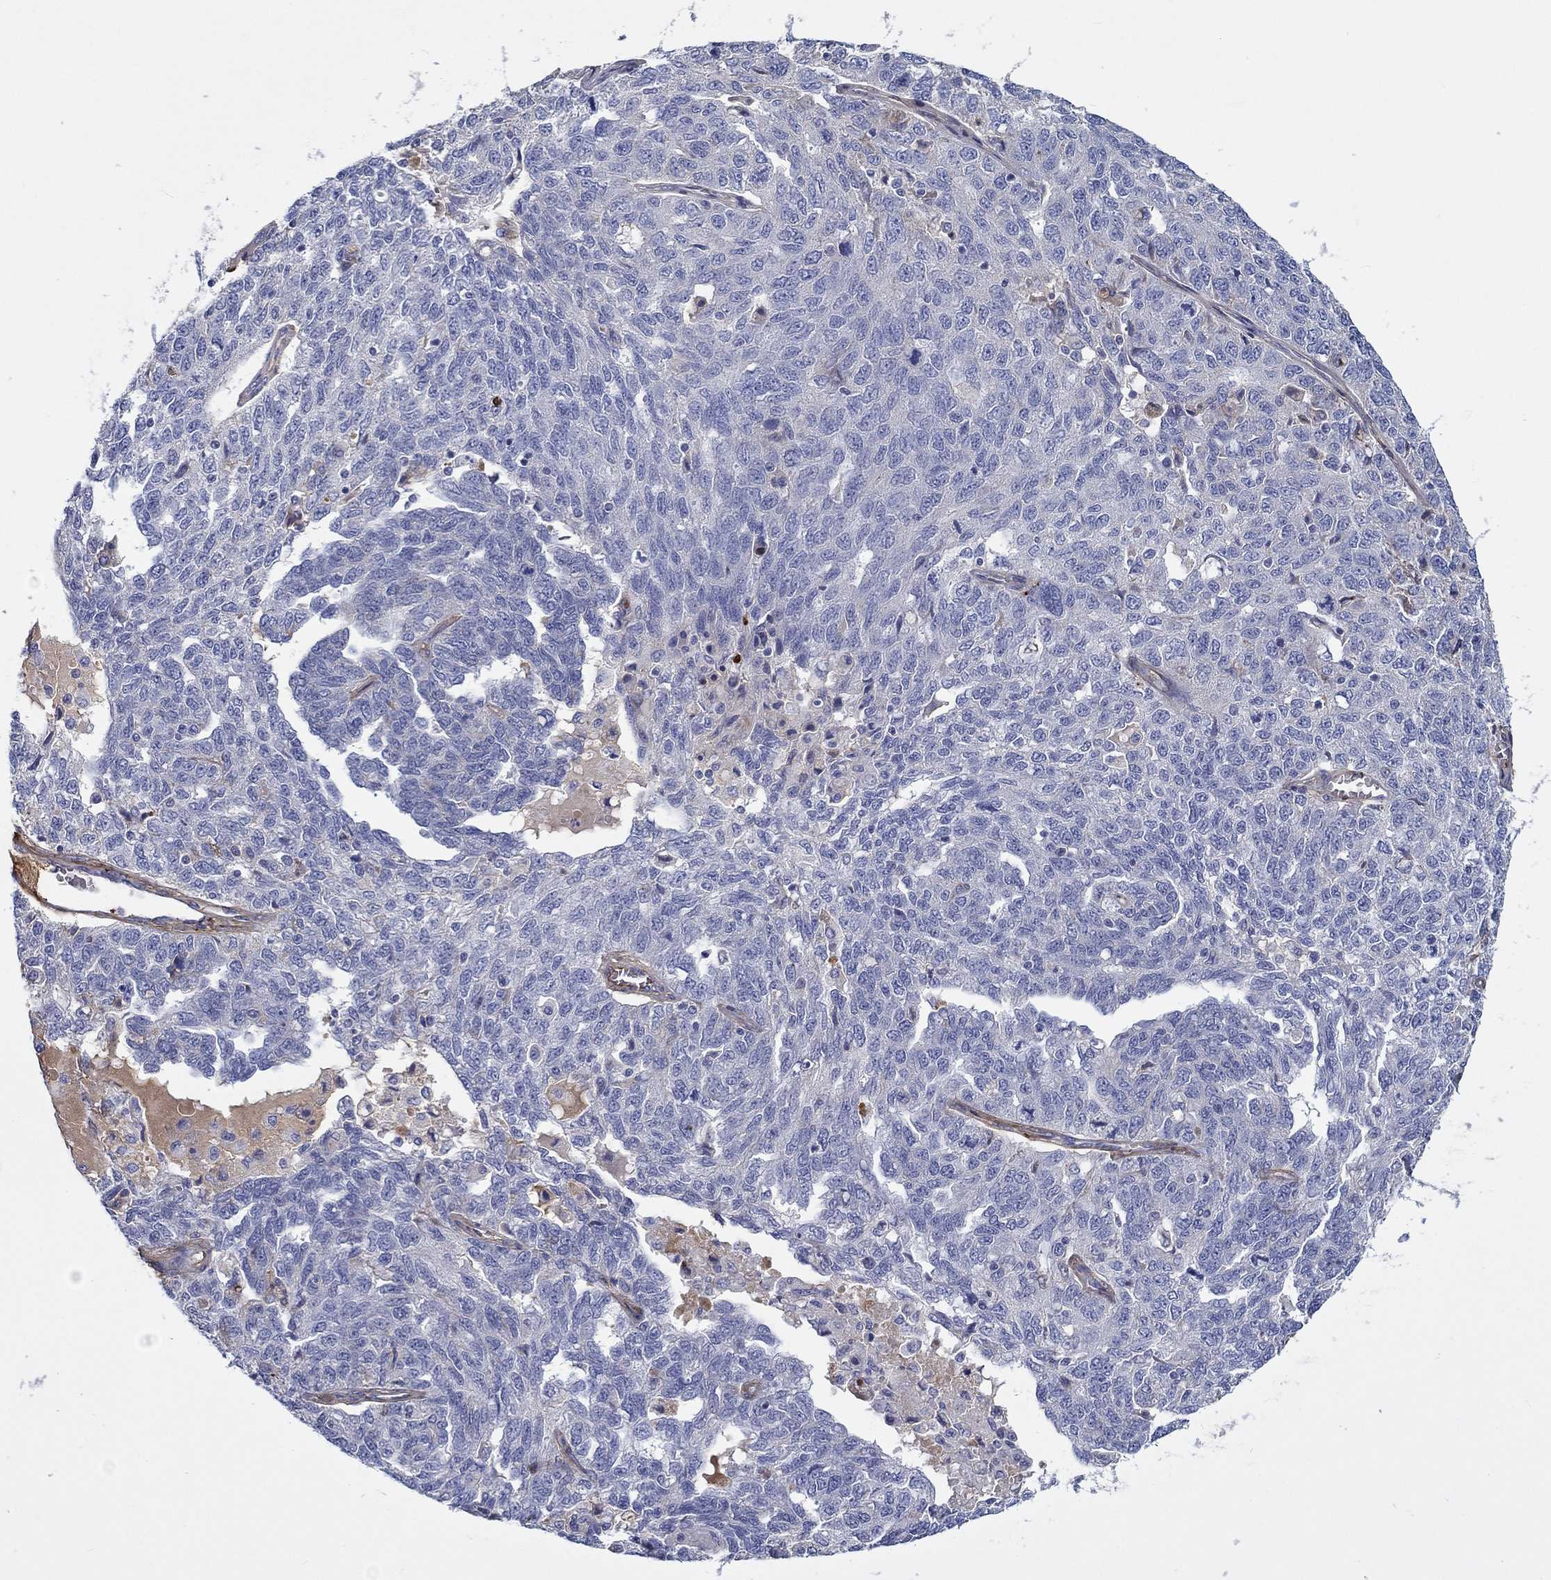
{"staining": {"intensity": "negative", "quantity": "none", "location": "none"}, "tissue": "ovarian cancer", "cell_type": "Tumor cells", "image_type": "cancer", "snomed": [{"axis": "morphology", "description": "Cystadenocarcinoma, serous, NOS"}, {"axis": "topography", "description": "Ovary"}], "caption": "This is a image of immunohistochemistry (IHC) staining of serous cystadenocarcinoma (ovarian), which shows no staining in tumor cells.", "gene": "TGFBI", "patient": {"sex": "female", "age": 71}}